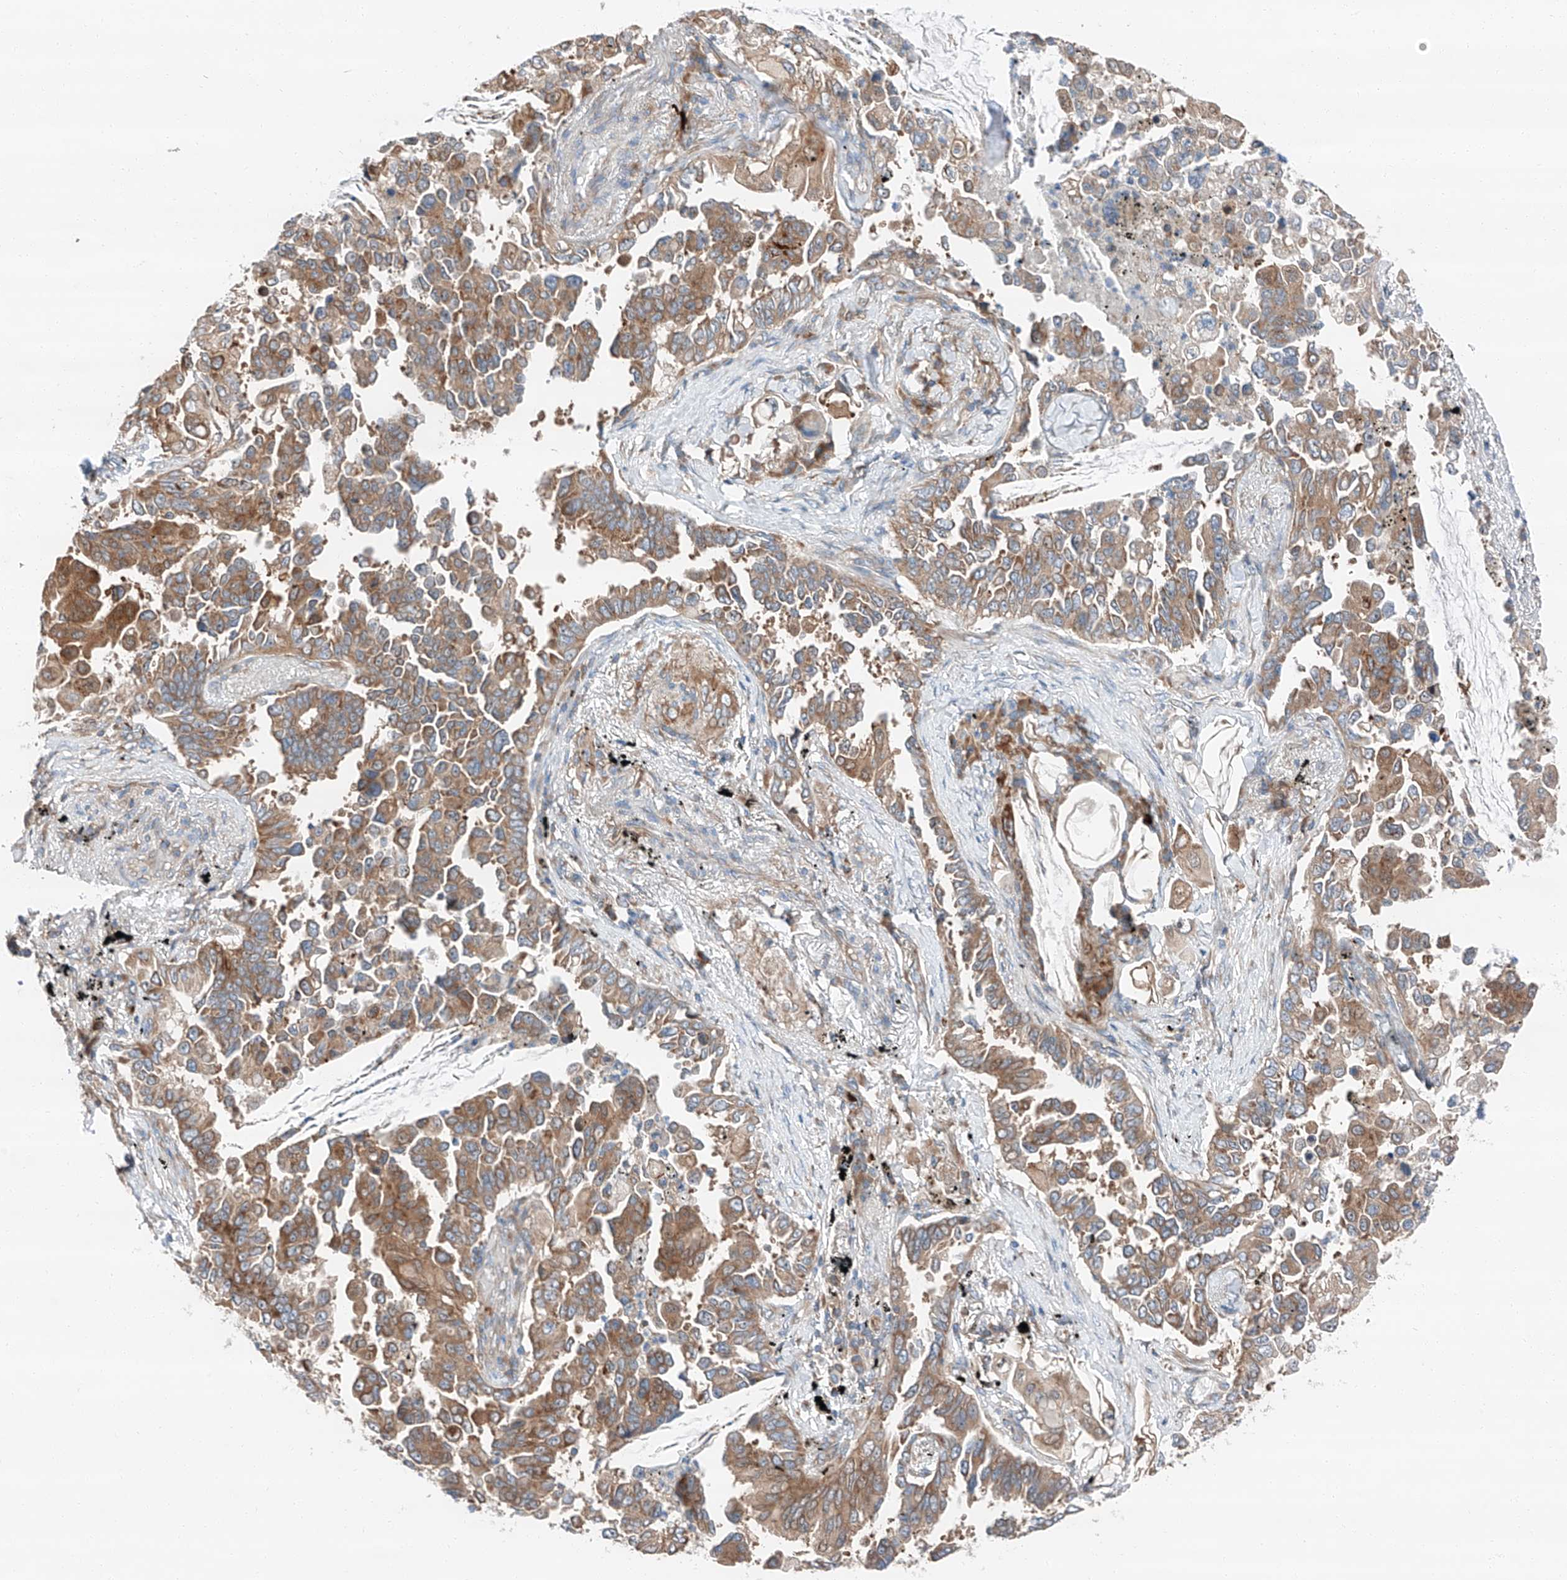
{"staining": {"intensity": "moderate", "quantity": ">75%", "location": "cytoplasmic/membranous"}, "tissue": "lung cancer", "cell_type": "Tumor cells", "image_type": "cancer", "snomed": [{"axis": "morphology", "description": "Adenocarcinoma, NOS"}, {"axis": "topography", "description": "Lung"}], "caption": "A brown stain highlights moderate cytoplasmic/membranous expression of a protein in human adenocarcinoma (lung) tumor cells.", "gene": "ZC3H15", "patient": {"sex": "female", "age": 67}}